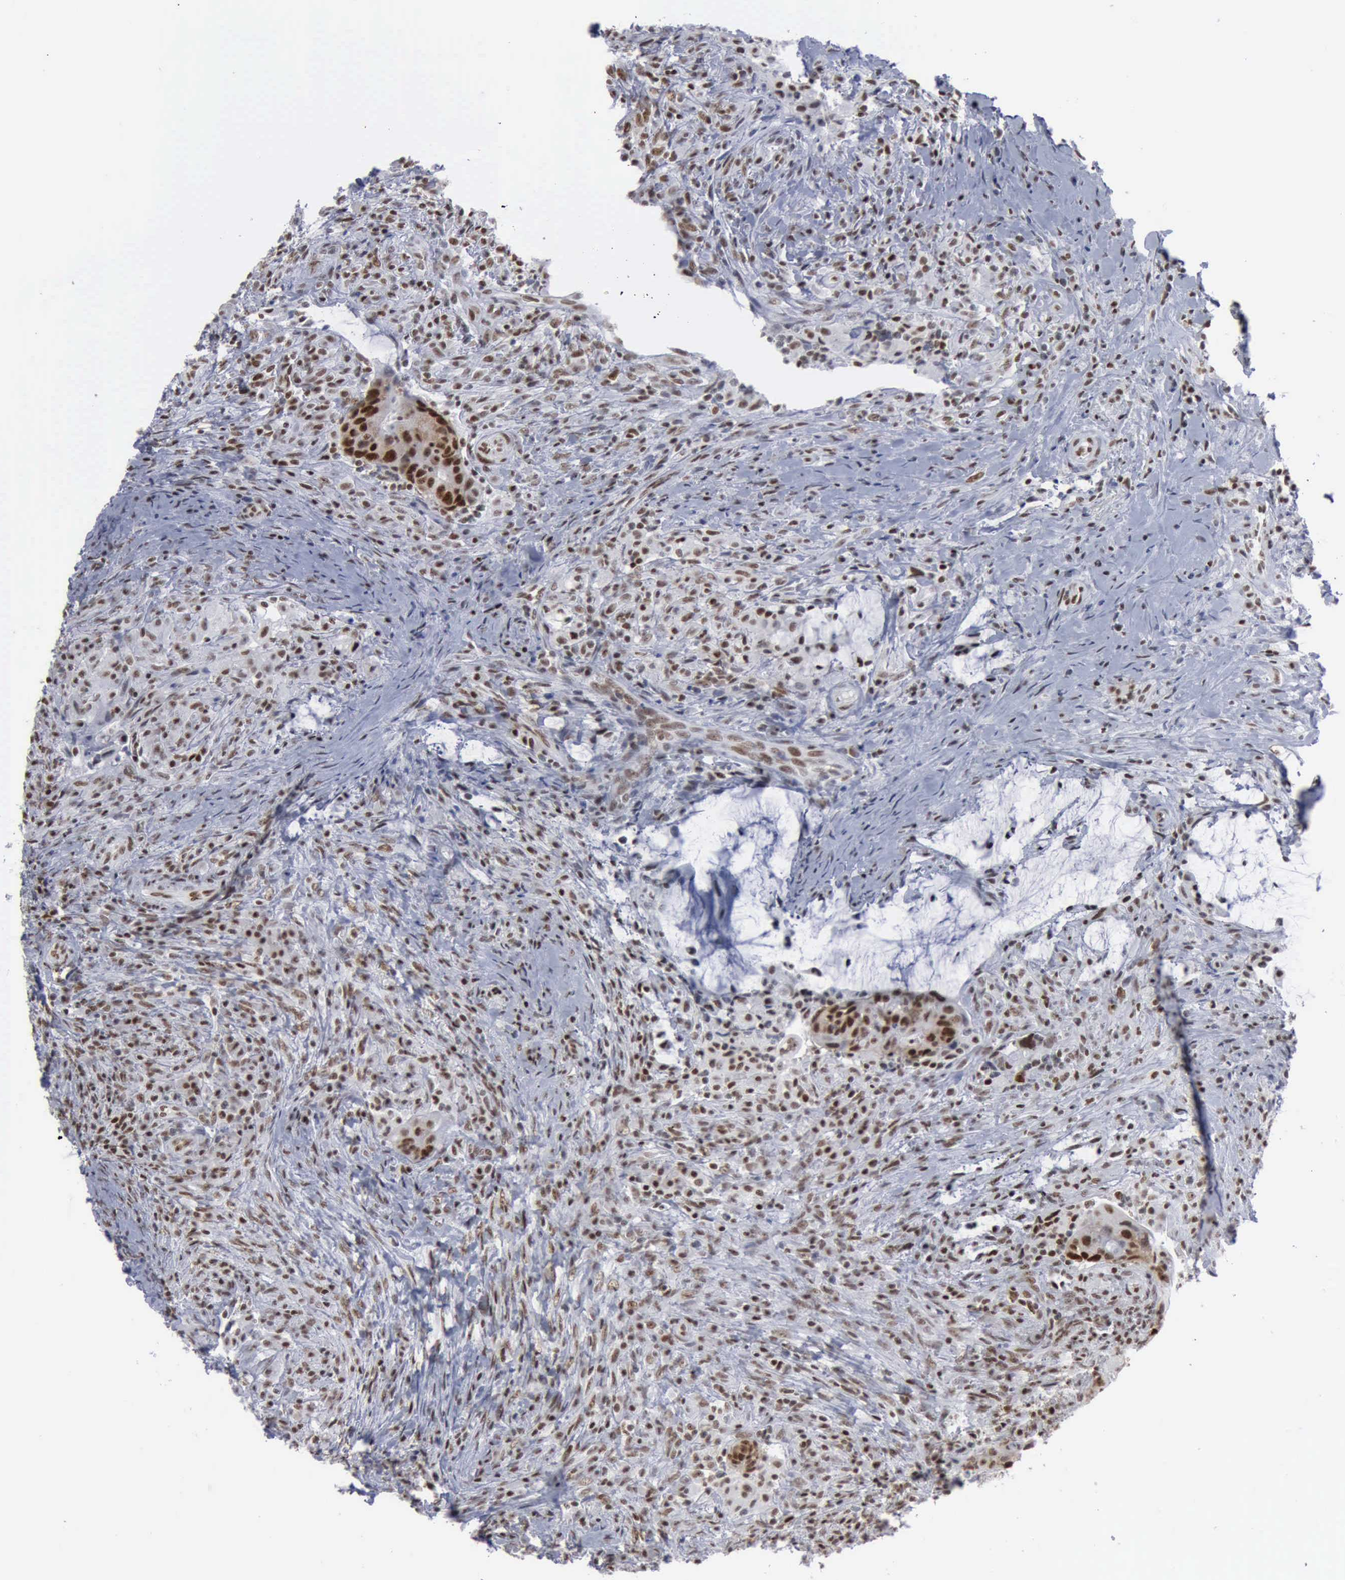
{"staining": {"intensity": "moderate", "quantity": "25%-75%", "location": "nuclear"}, "tissue": "colorectal cancer", "cell_type": "Tumor cells", "image_type": "cancer", "snomed": [{"axis": "morphology", "description": "Adenocarcinoma, NOS"}, {"axis": "topography", "description": "Rectum"}], "caption": "An immunohistochemistry image of neoplastic tissue is shown. Protein staining in brown labels moderate nuclear positivity in colorectal cancer (adenocarcinoma) within tumor cells.", "gene": "XPA", "patient": {"sex": "female", "age": 71}}